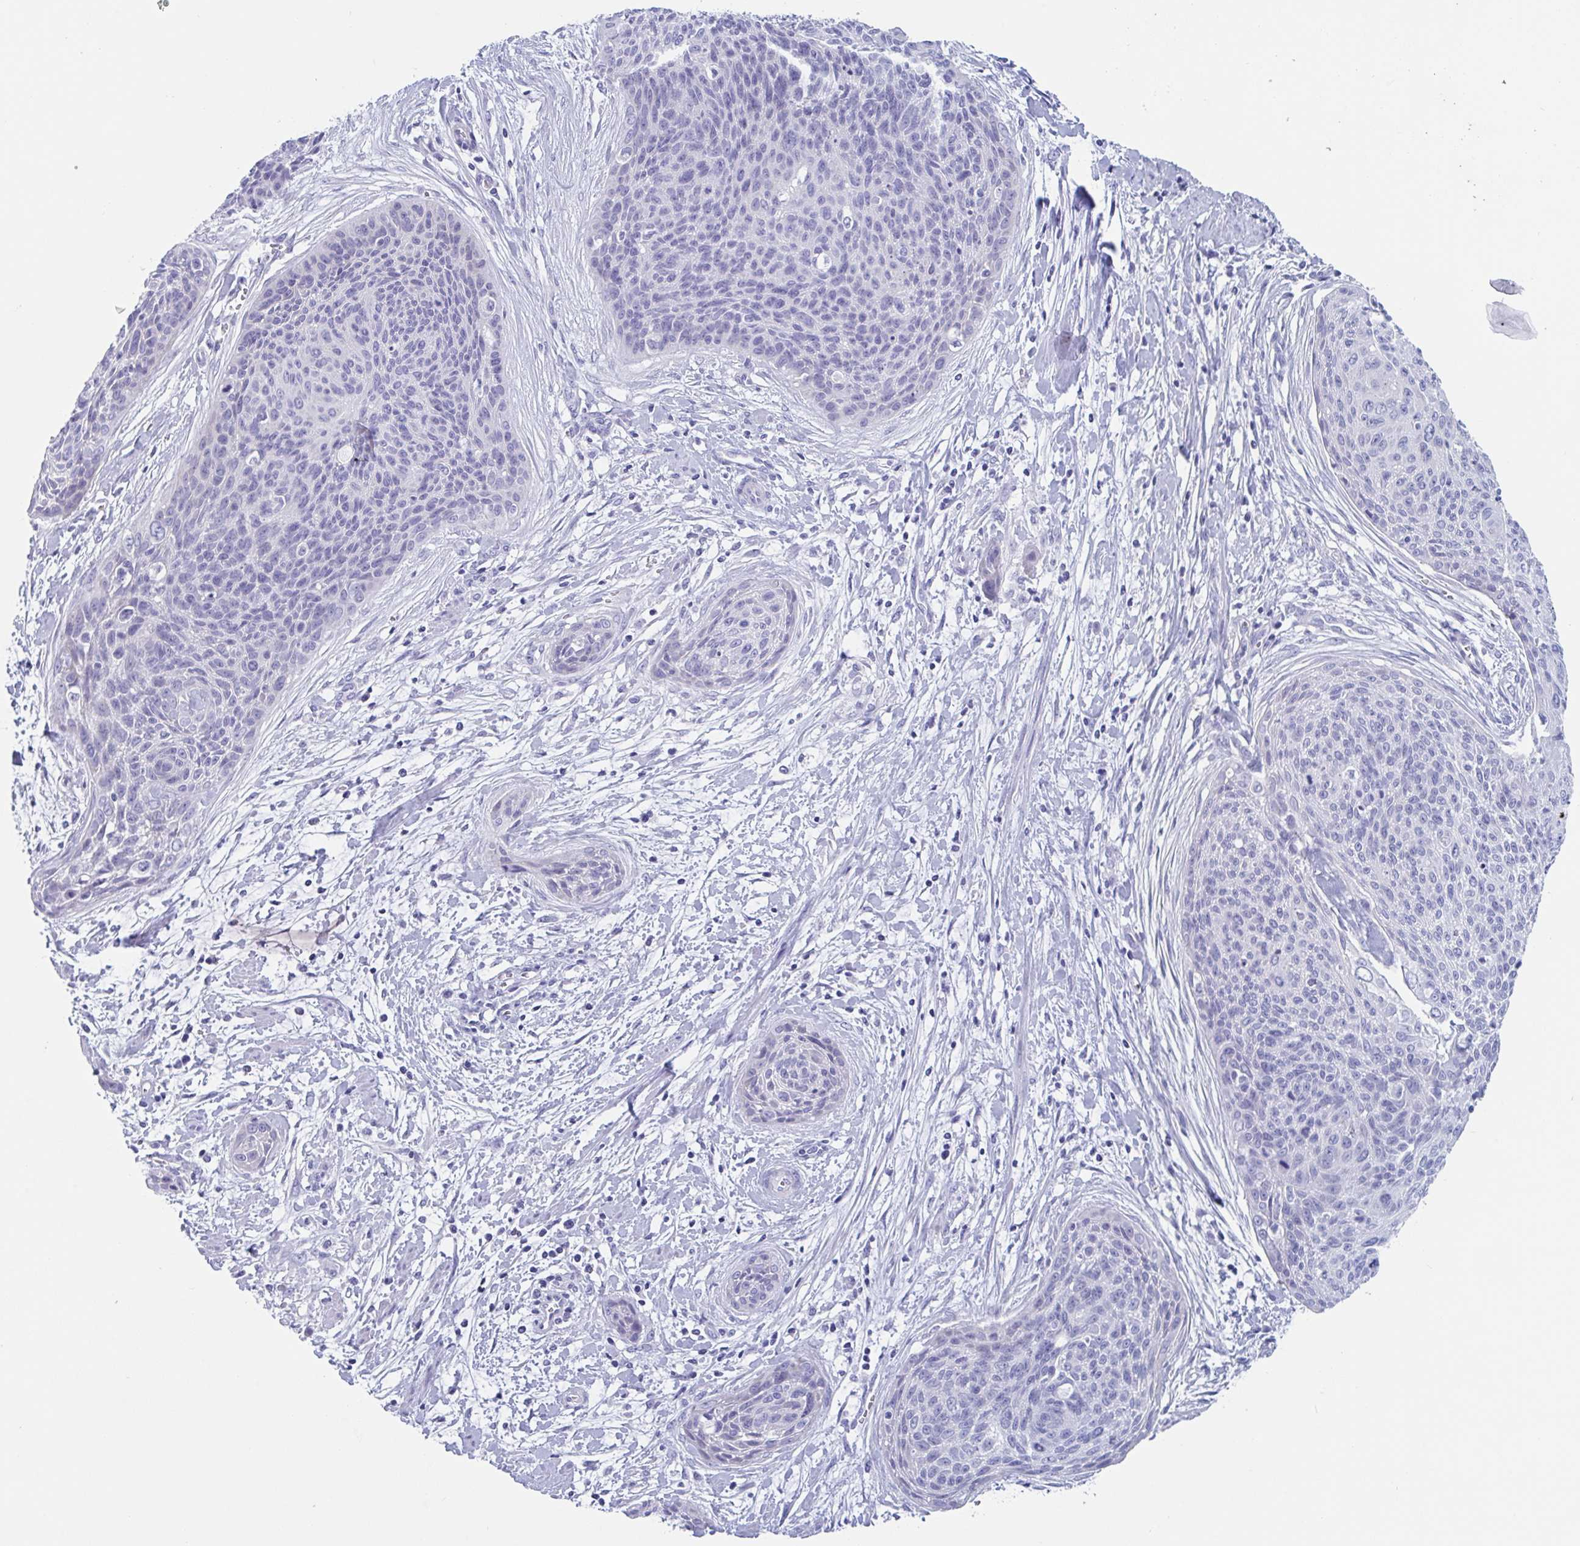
{"staining": {"intensity": "negative", "quantity": "none", "location": "none"}, "tissue": "cervical cancer", "cell_type": "Tumor cells", "image_type": "cancer", "snomed": [{"axis": "morphology", "description": "Squamous cell carcinoma, NOS"}, {"axis": "topography", "description": "Cervix"}], "caption": "DAB (3,3'-diaminobenzidine) immunohistochemical staining of cervical cancer (squamous cell carcinoma) displays no significant positivity in tumor cells.", "gene": "ZPBP", "patient": {"sex": "female", "age": 55}}